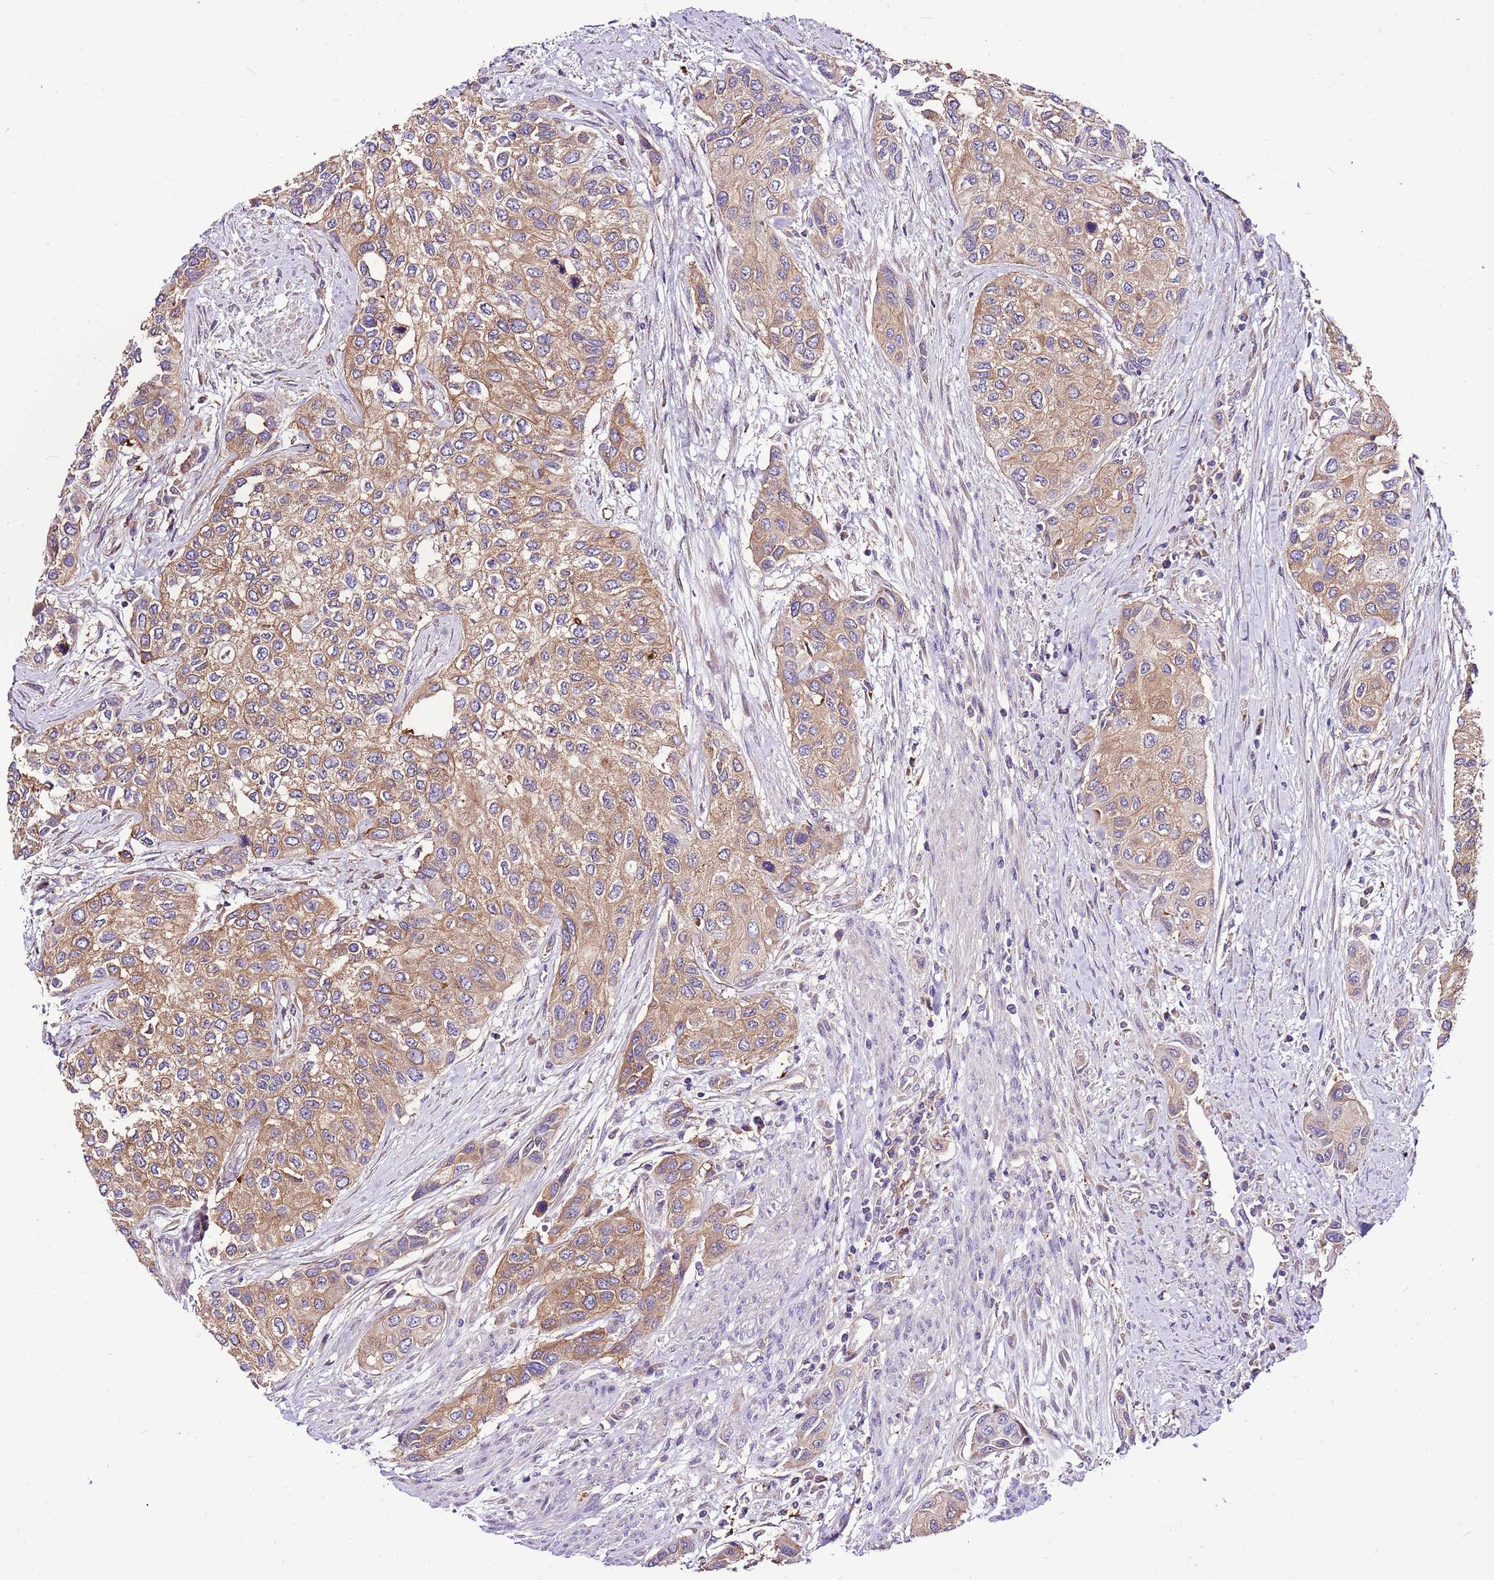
{"staining": {"intensity": "moderate", "quantity": ">75%", "location": "cytoplasmic/membranous"}, "tissue": "urothelial cancer", "cell_type": "Tumor cells", "image_type": "cancer", "snomed": [{"axis": "morphology", "description": "Normal tissue, NOS"}, {"axis": "morphology", "description": "Urothelial carcinoma, High grade"}, {"axis": "topography", "description": "Vascular tissue"}, {"axis": "topography", "description": "Urinary bladder"}], "caption": "High-grade urothelial carcinoma was stained to show a protein in brown. There is medium levels of moderate cytoplasmic/membranous staining in approximately >75% of tumor cells.", "gene": "ATXN2L", "patient": {"sex": "female", "age": 56}}